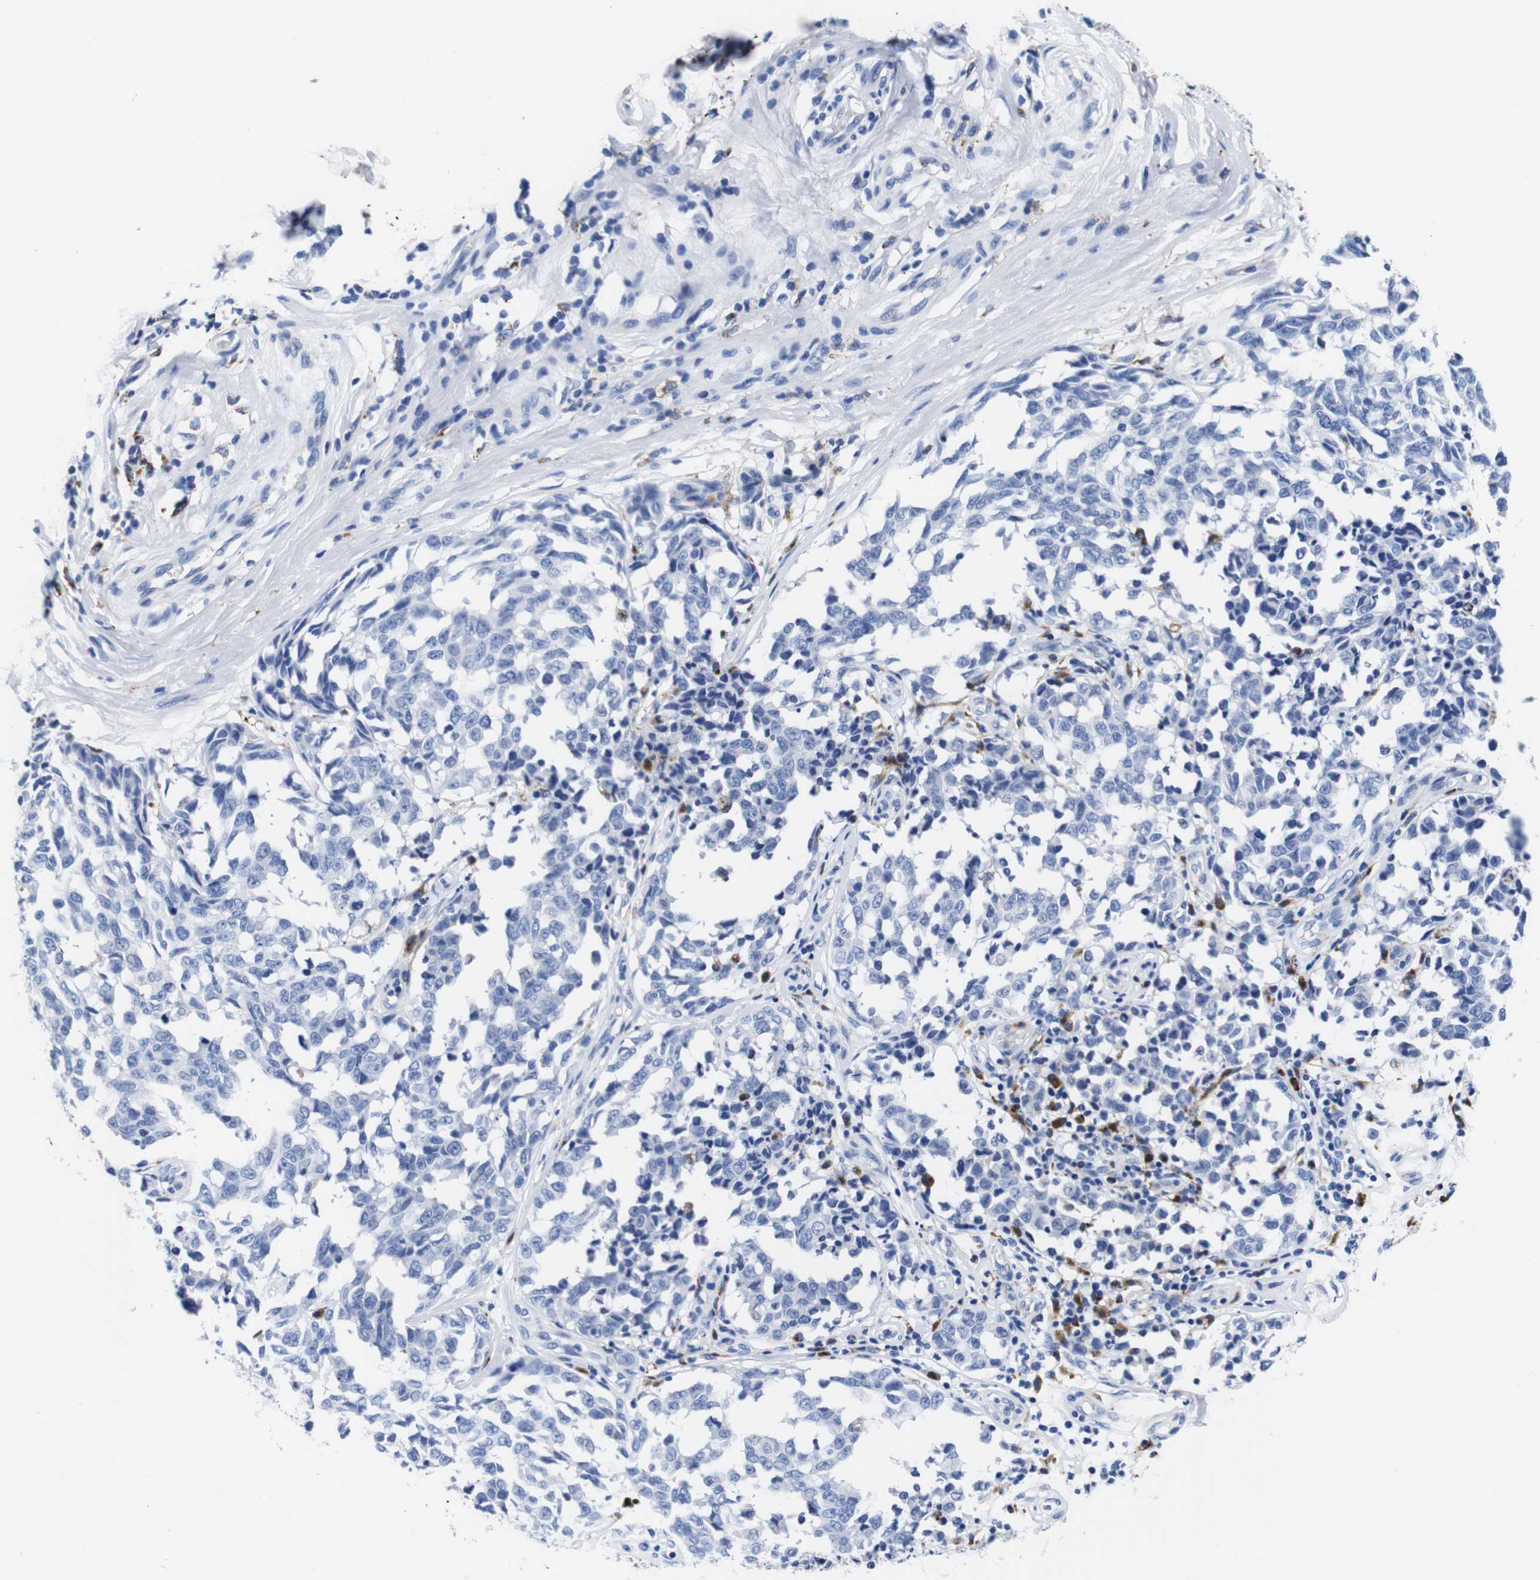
{"staining": {"intensity": "negative", "quantity": "none", "location": "none"}, "tissue": "melanoma", "cell_type": "Tumor cells", "image_type": "cancer", "snomed": [{"axis": "morphology", "description": "Malignant melanoma, NOS"}, {"axis": "topography", "description": "Skin"}], "caption": "High magnification brightfield microscopy of malignant melanoma stained with DAB (3,3'-diaminobenzidine) (brown) and counterstained with hematoxylin (blue): tumor cells show no significant staining.", "gene": "HLA-DMB", "patient": {"sex": "female", "age": 64}}